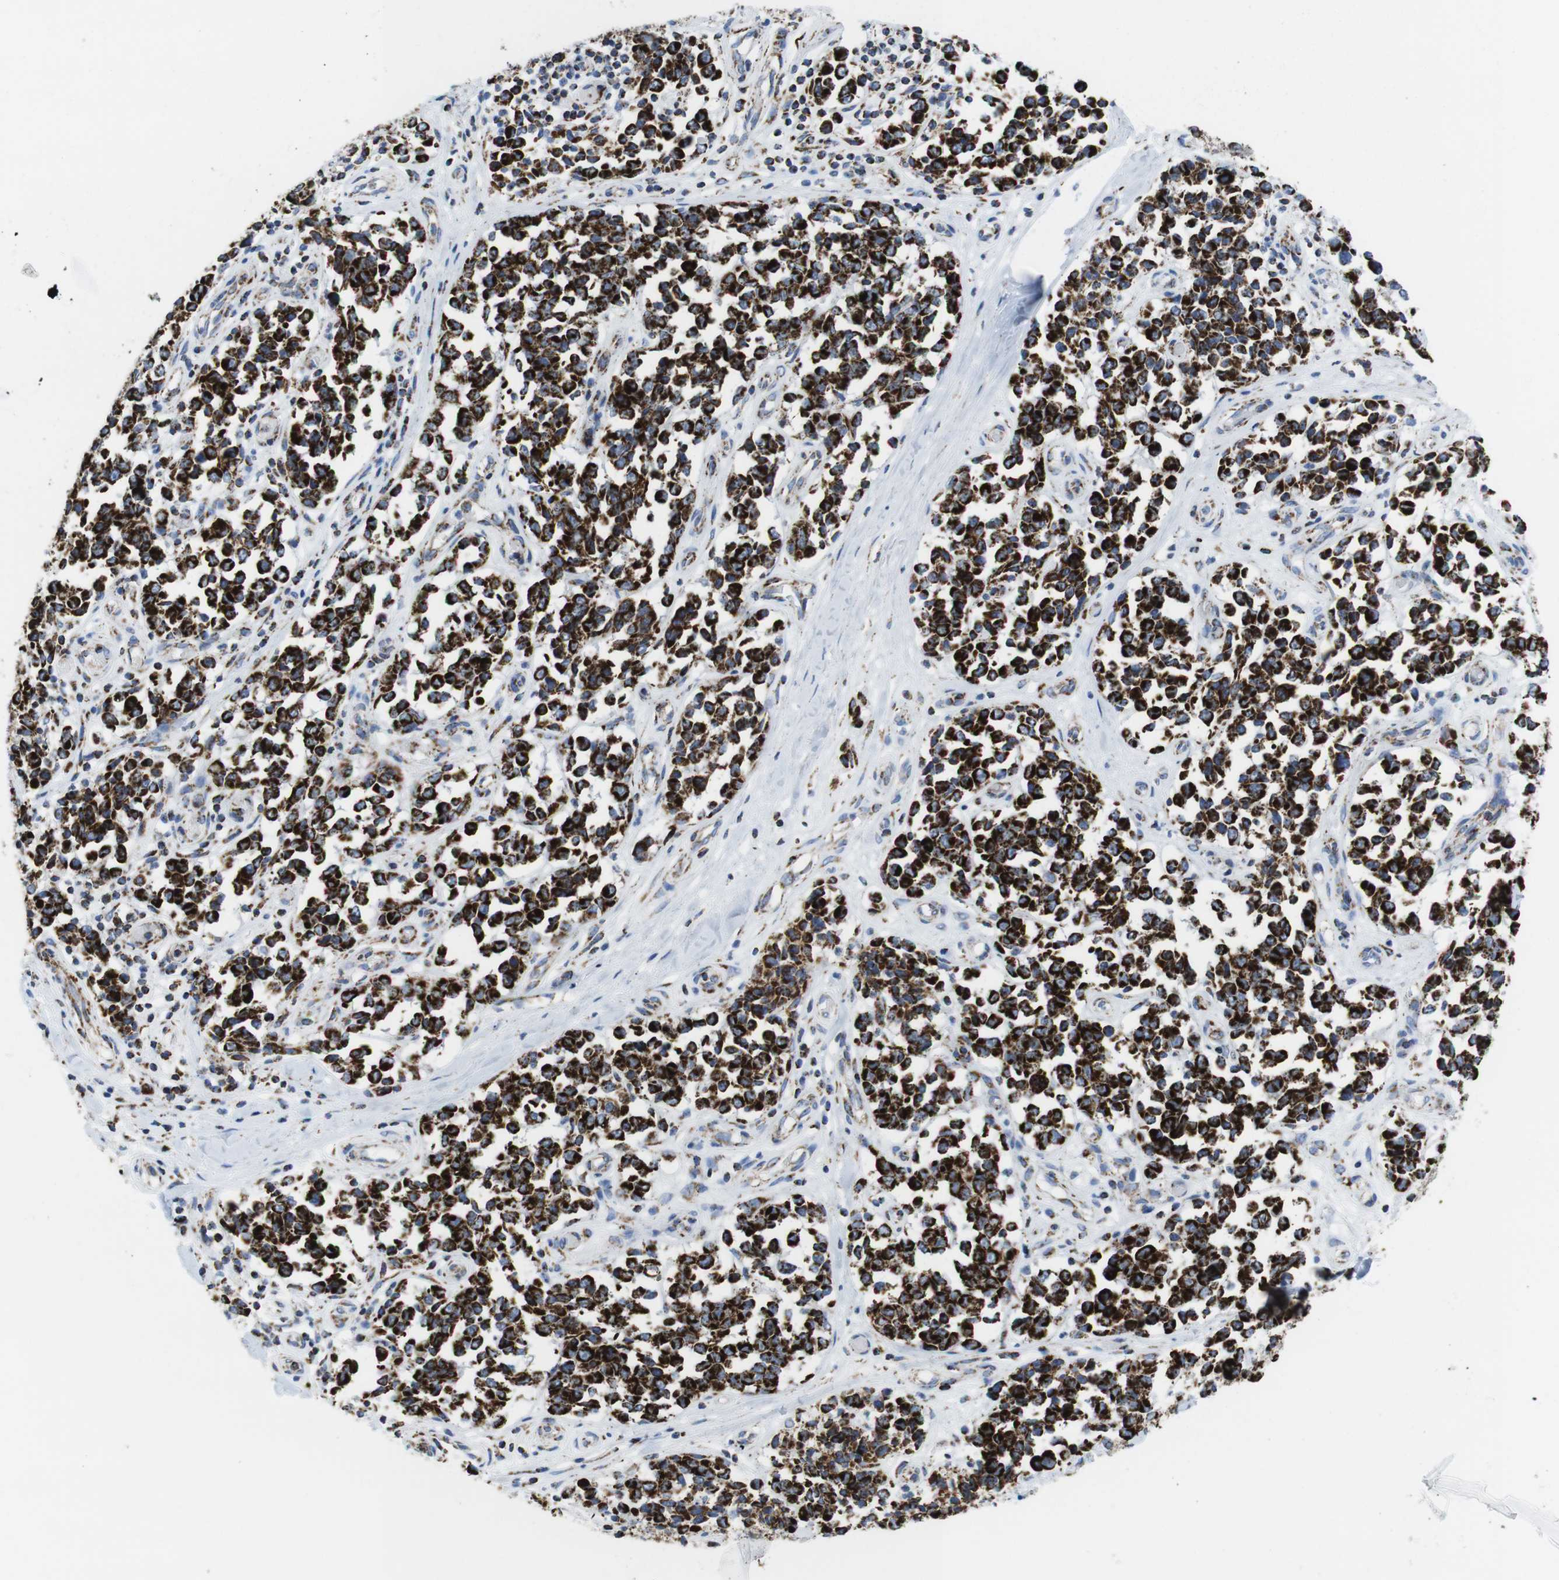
{"staining": {"intensity": "strong", "quantity": ">75%", "location": "cytoplasmic/membranous"}, "tissue": "melanoma", "cell_type": "Tumor cells", "image_type": "cancer", "snomed": [{"axis": "morphology", "description": "Malignant melanoma, NOS"}, {"axis": "topography", "description": "Skin"}], "caption": "This image shows immunohistochemistry (IHC) staining of human malignant melanoma, with high strong cytoplasmic/membranous expression in about >75% of tumor cells.", "gene": "ATP5PO", "patient": {"sex": "female", "age": 64}}